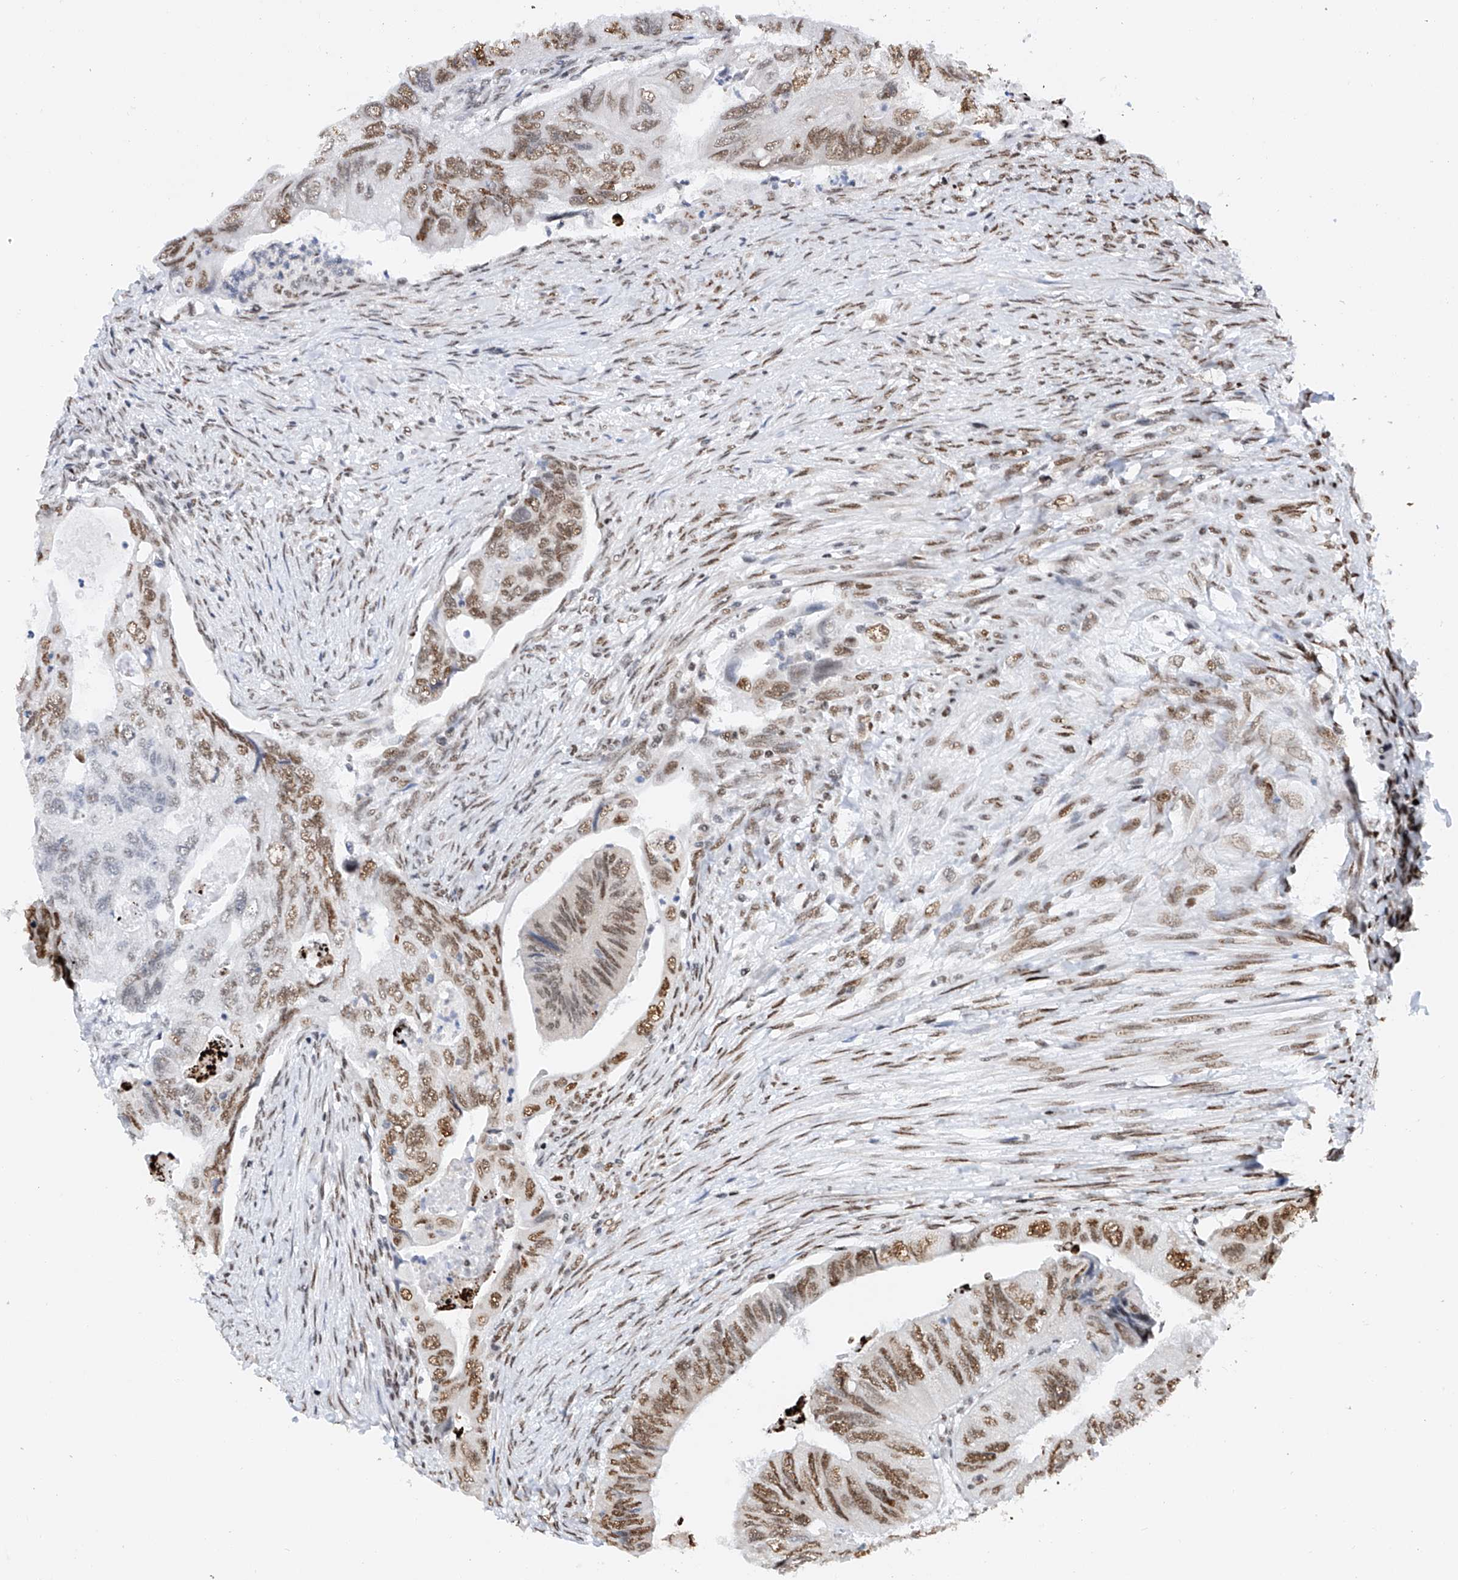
{"staining": {"intensity": "moderate", "quantity": ">75%", "location": "nuclear"}, "tissue": "colorectal cancer", "cell_type": "Tumor cells", "image_type": "cancer", "snomed": [{"axis": "morphology", "description": "Adenocarcinoma, NOS"}, {"axis": "topography", "description": "Rectum"}], "caption": "There is medium levels of moderate nuclear expression in tumor cells of colorectal adenocarcinoma, as demonstrated by immunohistochemical staining (brown color).", "gene": "SRSF6", "patient": {"sex": "male", "age": 63}}